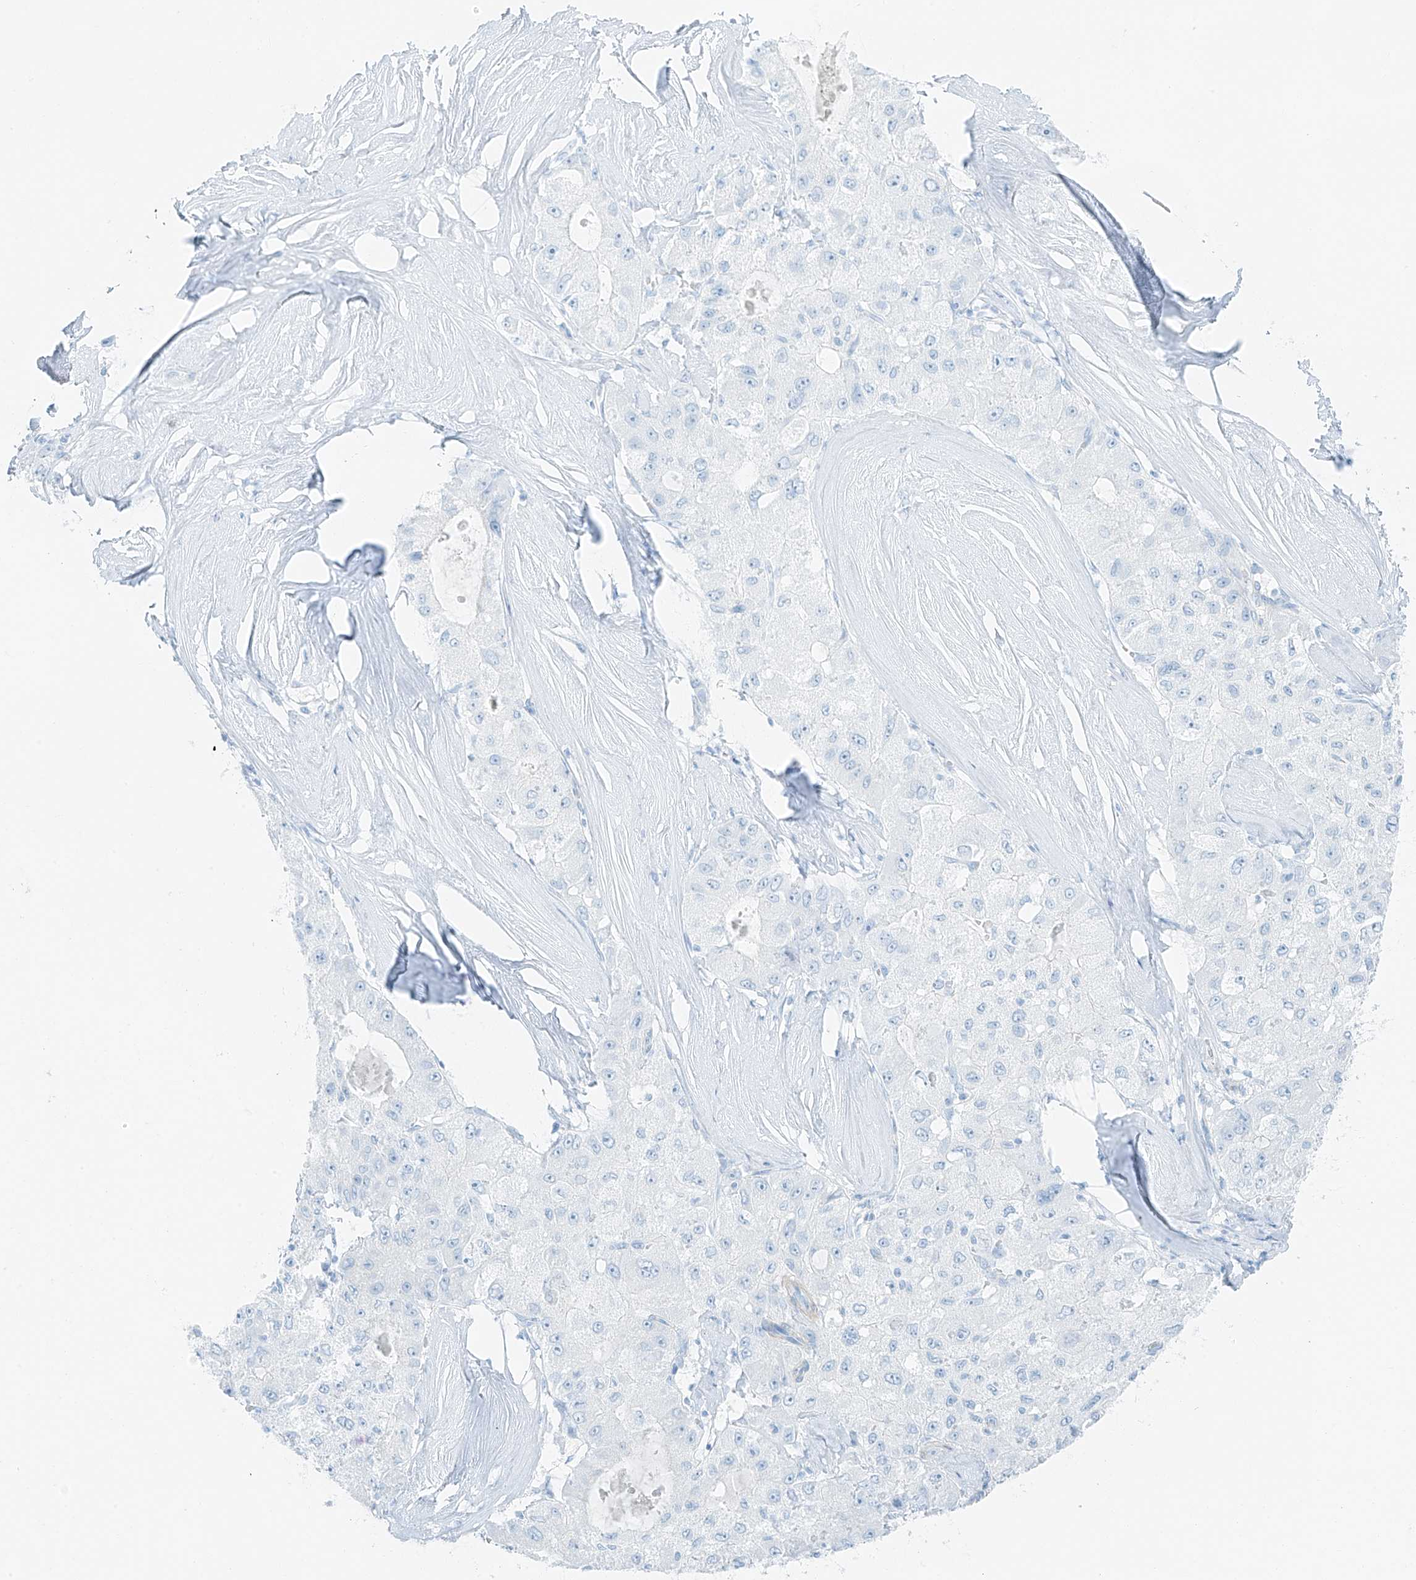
{"staining": {"intensity": "negative", "quantity": "none", "location": "none"}, "tissue": "liver cancer", "cell_type": "Tumor cells", "image_type": "cancer", "snomed": [{"axis": "morphology", "description": "Carcinoma, Hepatocellular, NOS"}, {"axis": "topography", "description": "Liver"}], "caption": "This micrograph is of hepatocellular carcinoma (liver) stained with immunohistochemistry to label a protein in brown with the nuclei are counter-stained blue. There is no positivity in tumor cells.", "gene": "SMCP", "patient": {"sex": "male", "age": 80}}